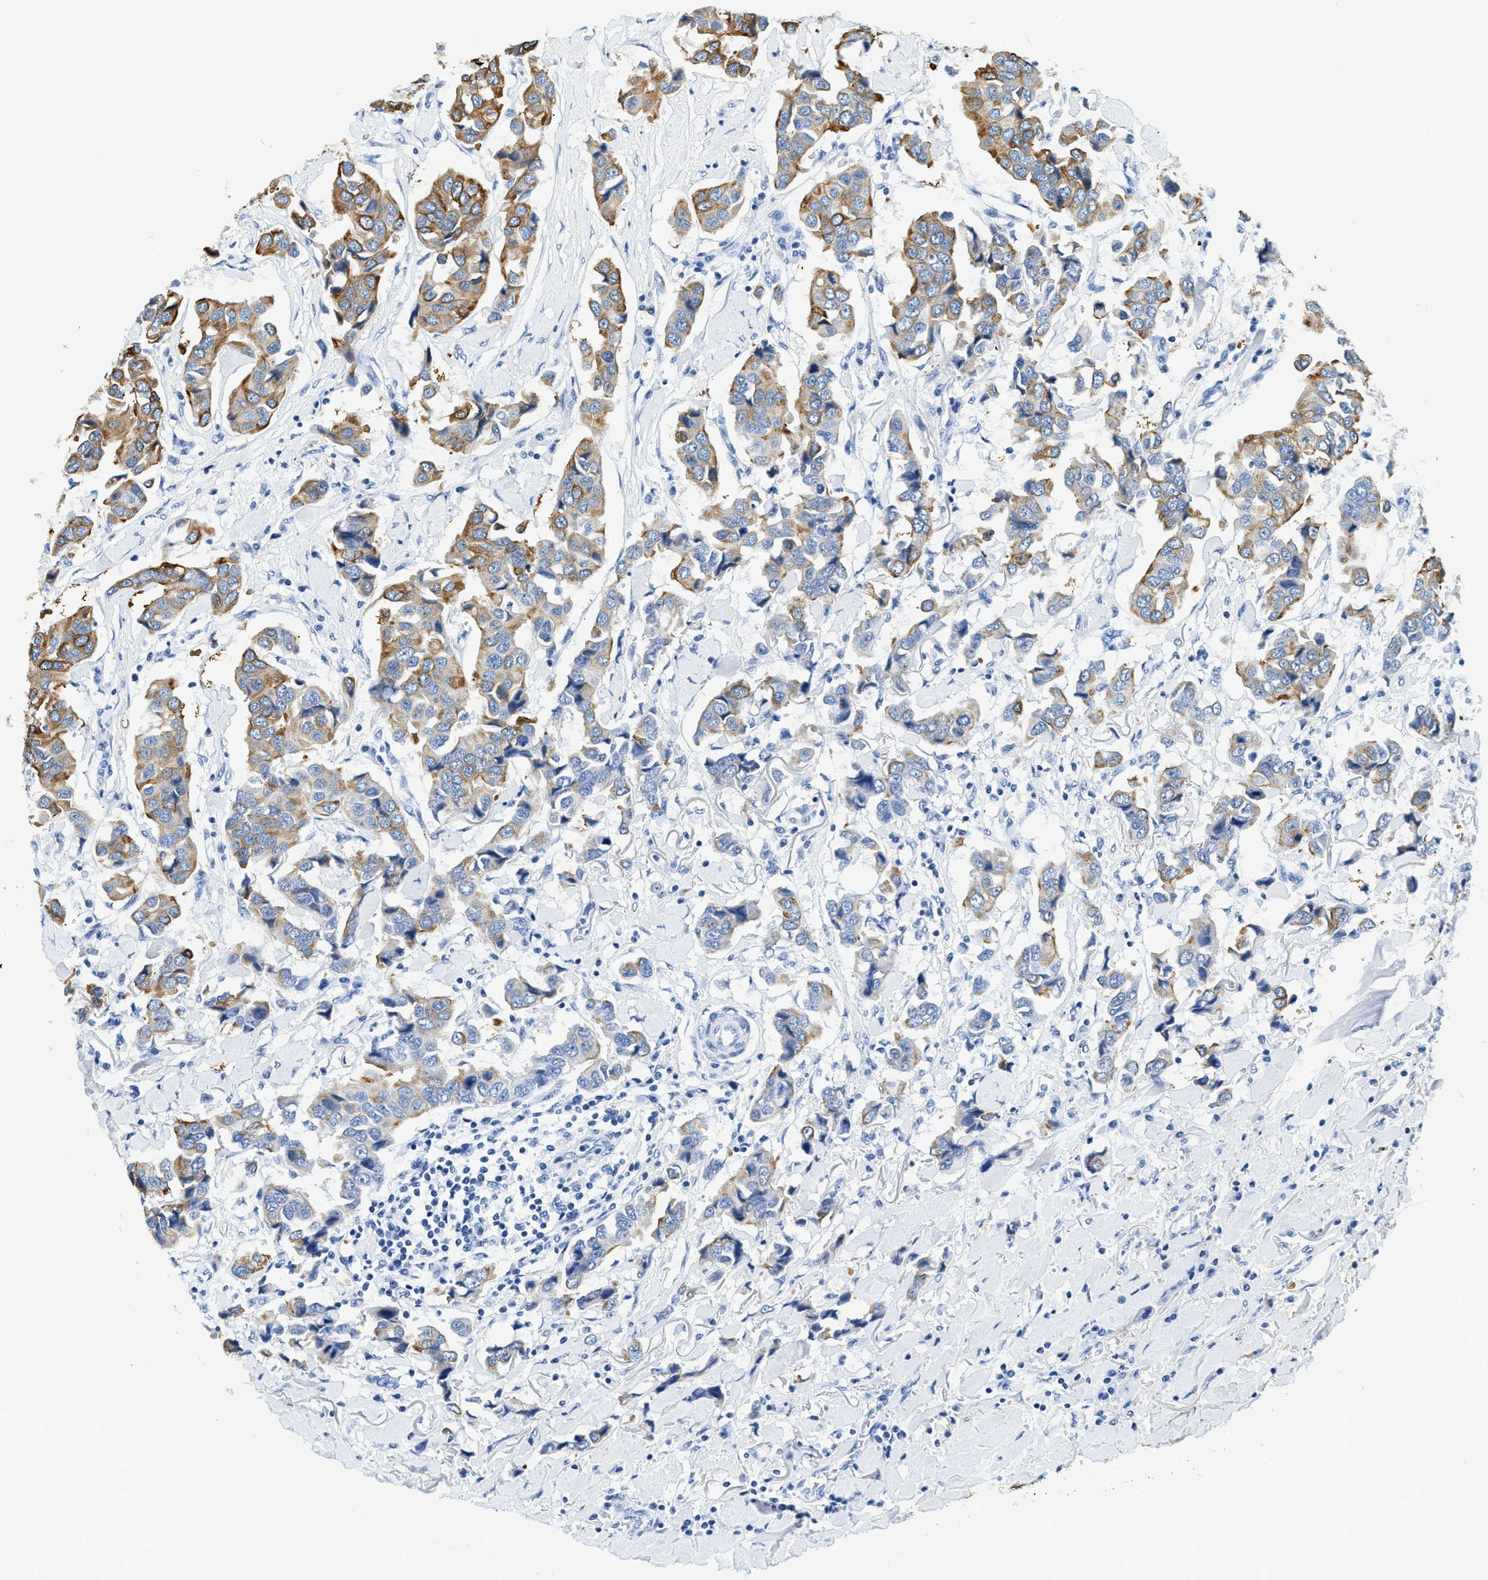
{"staining": {"intensity": "moderate", "quantity": ">75%", "location": "cytoplasmic/membranous"}, "tissue": "breast cancer", "cell_type": "Tumor cells", "image_type": "cancer", "snomed": [{"axis": "morphology", "description": "Duct carcinoma"}, {"axis": "topography", "description": "Breast"}], "caption": "Immunohistochemistry (IHC) (DAB (3,3'-diaminobenzidine)) staining of breast cancer (intraductal carcinoma) demonstrates moderate cytoplasmic/membranous protein staining in about >75% of tumor cells.", "gene": "STXBP2", "patient": {"sex": "female", "age": 80}}